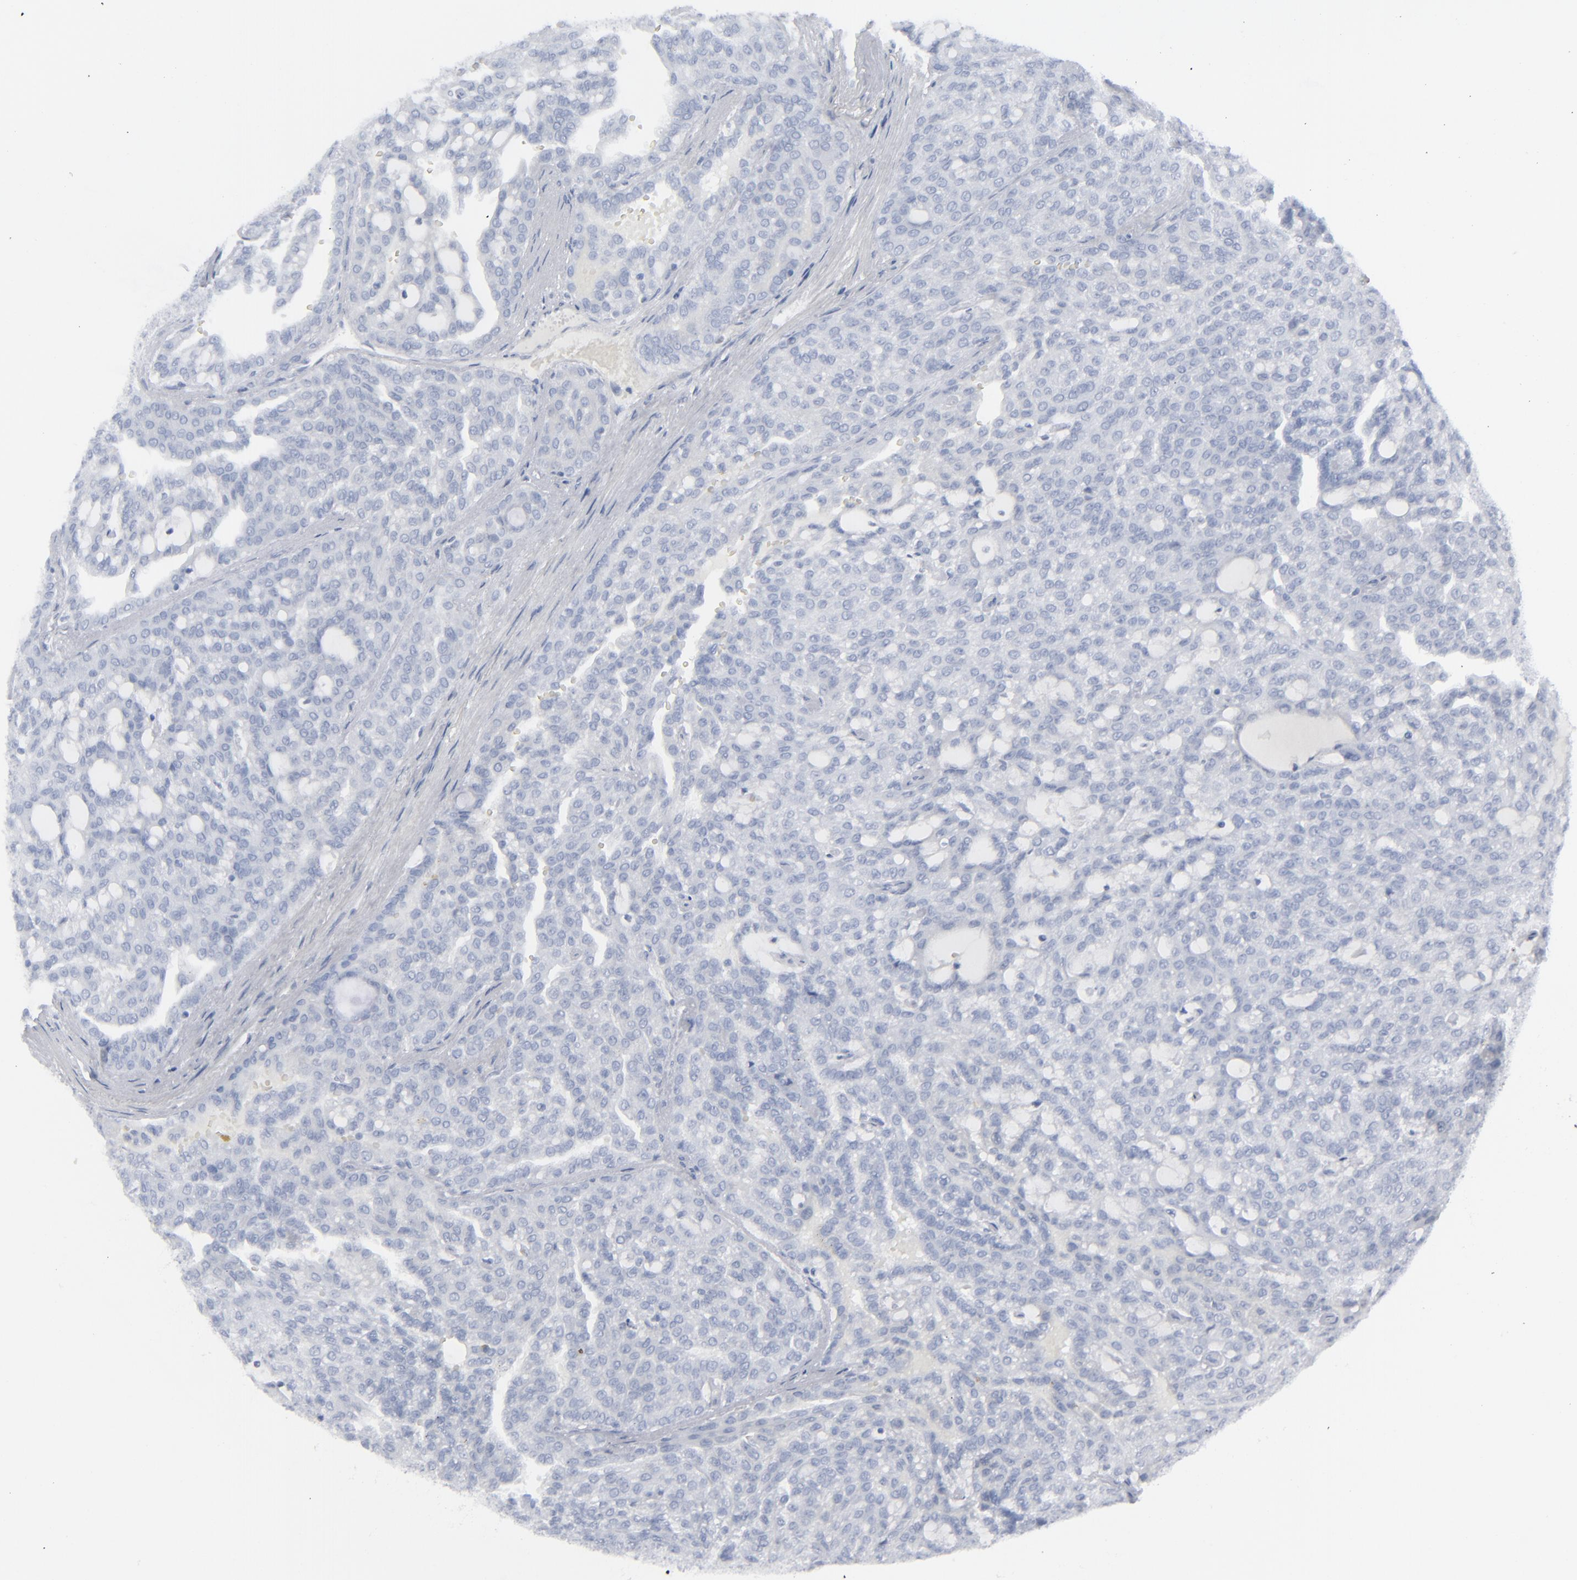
{"staining": {"intensity": "negative", "quantity": "none", "location": "none"}, "tissue": "renal cancer", "cell_type": "Tumor cells", "image_type": "cancer", "snomed": [{"axis": "morphology", "description": "Adenocarcinoma, NOS"}, {"axis": "topography", "description": "Kidney"}], "caption": "The immunohistochemistry (IHC) photomicrograph has no significant expression in tumor cells of renal cancer tissue.", "gene": "MSLN", "patient": {"sex": "male", "age": 63}}